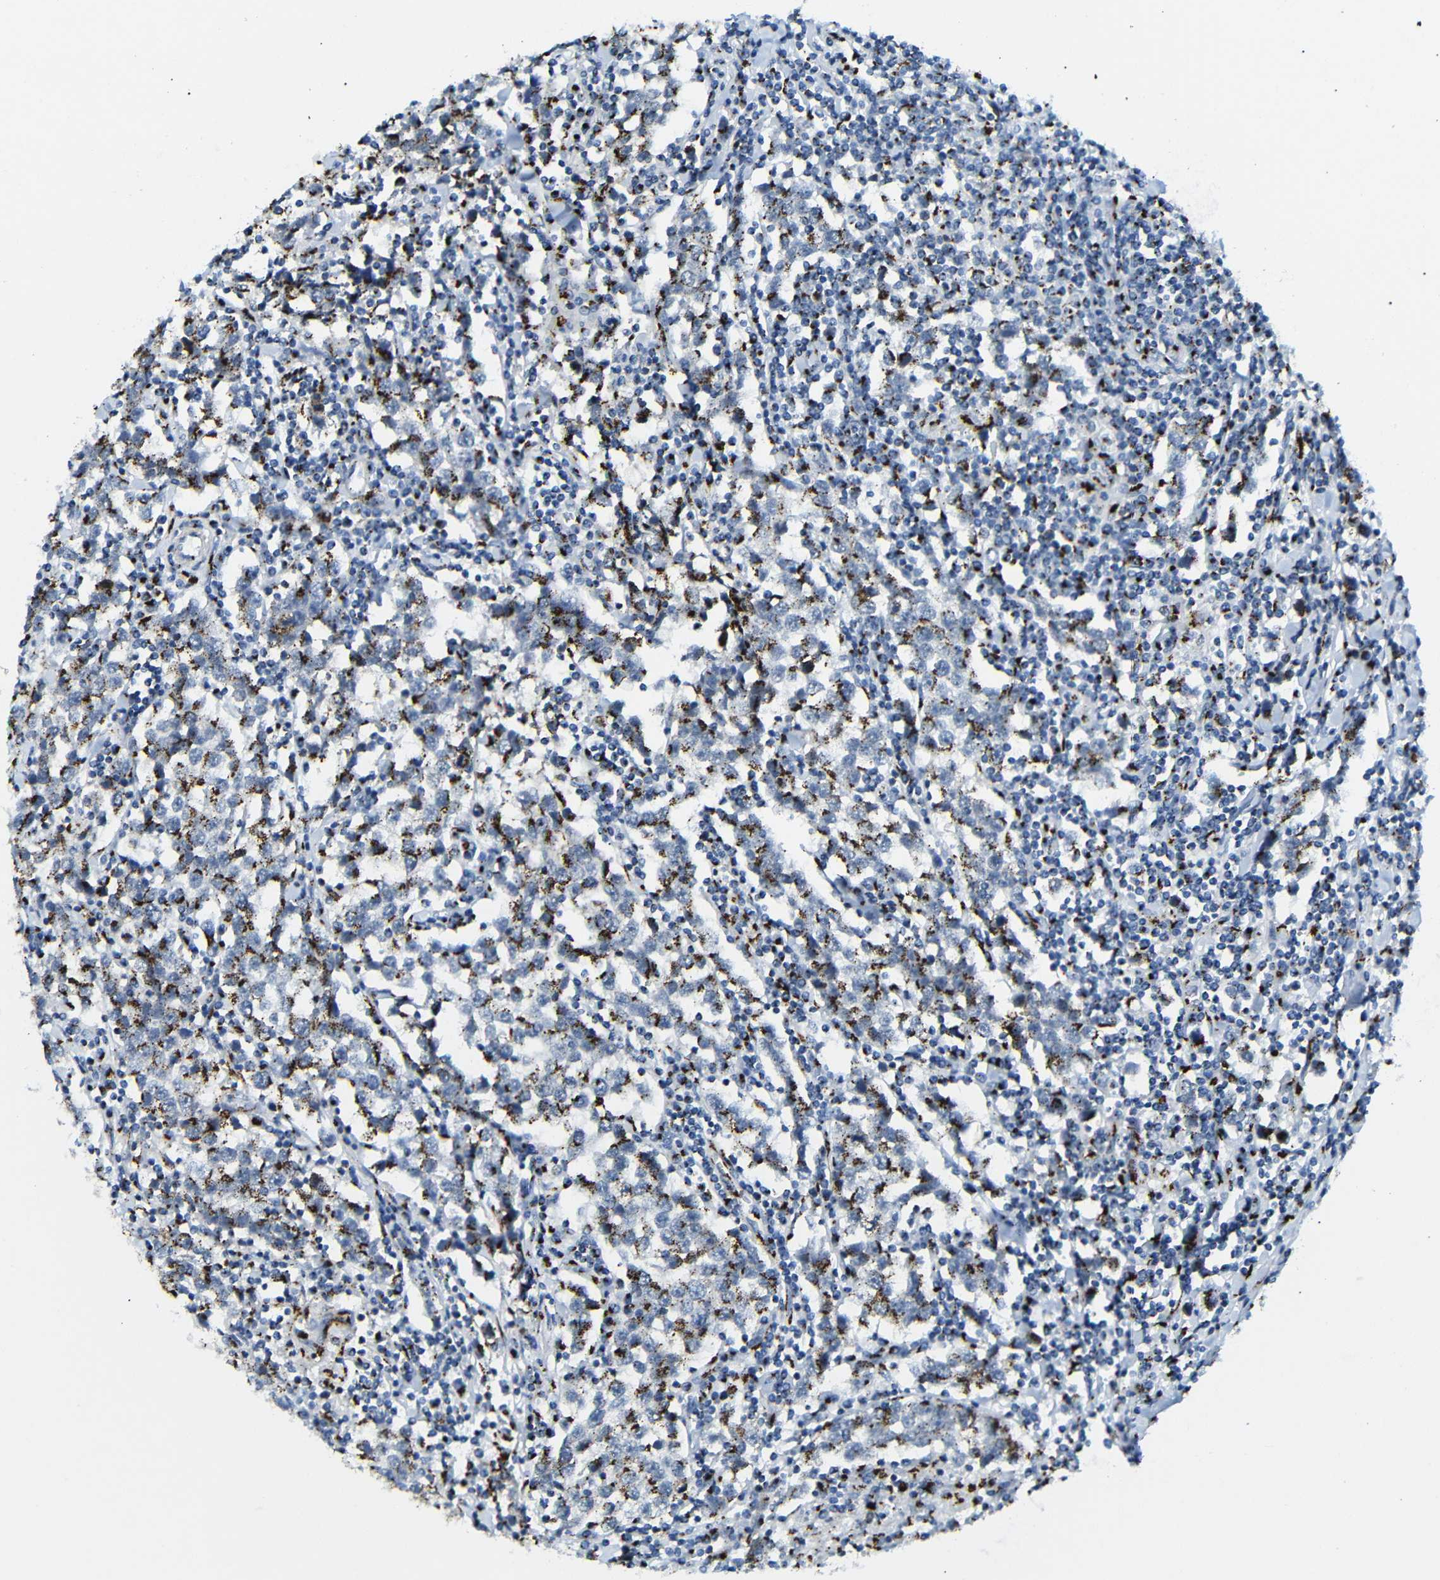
{"staining": {"intensity": "strong", "quantity": "25%-75%", "location": "cytoplasmic/membranous"}, "tissue": "testis cancer", "cell_type": "Tumor cells", "image_type": "cancer", "snomed": [{"axis": "morphology", "description": "Seminoma, NOS"}, {"axis": "morphology", "description": "Carcinoma, Embryonal, NOS"}, {"axis": "topography", "description": "Testis"}], "caption": "Immunohistochemistry (IHC) (DAB) staining of testis seminoma displays strong cytoplasmic/membranous protein positivity in approximately 25%-75% of tumor cells.", "gene": "TGOLN2", "patient": {"sex": "male", "age": 36}}